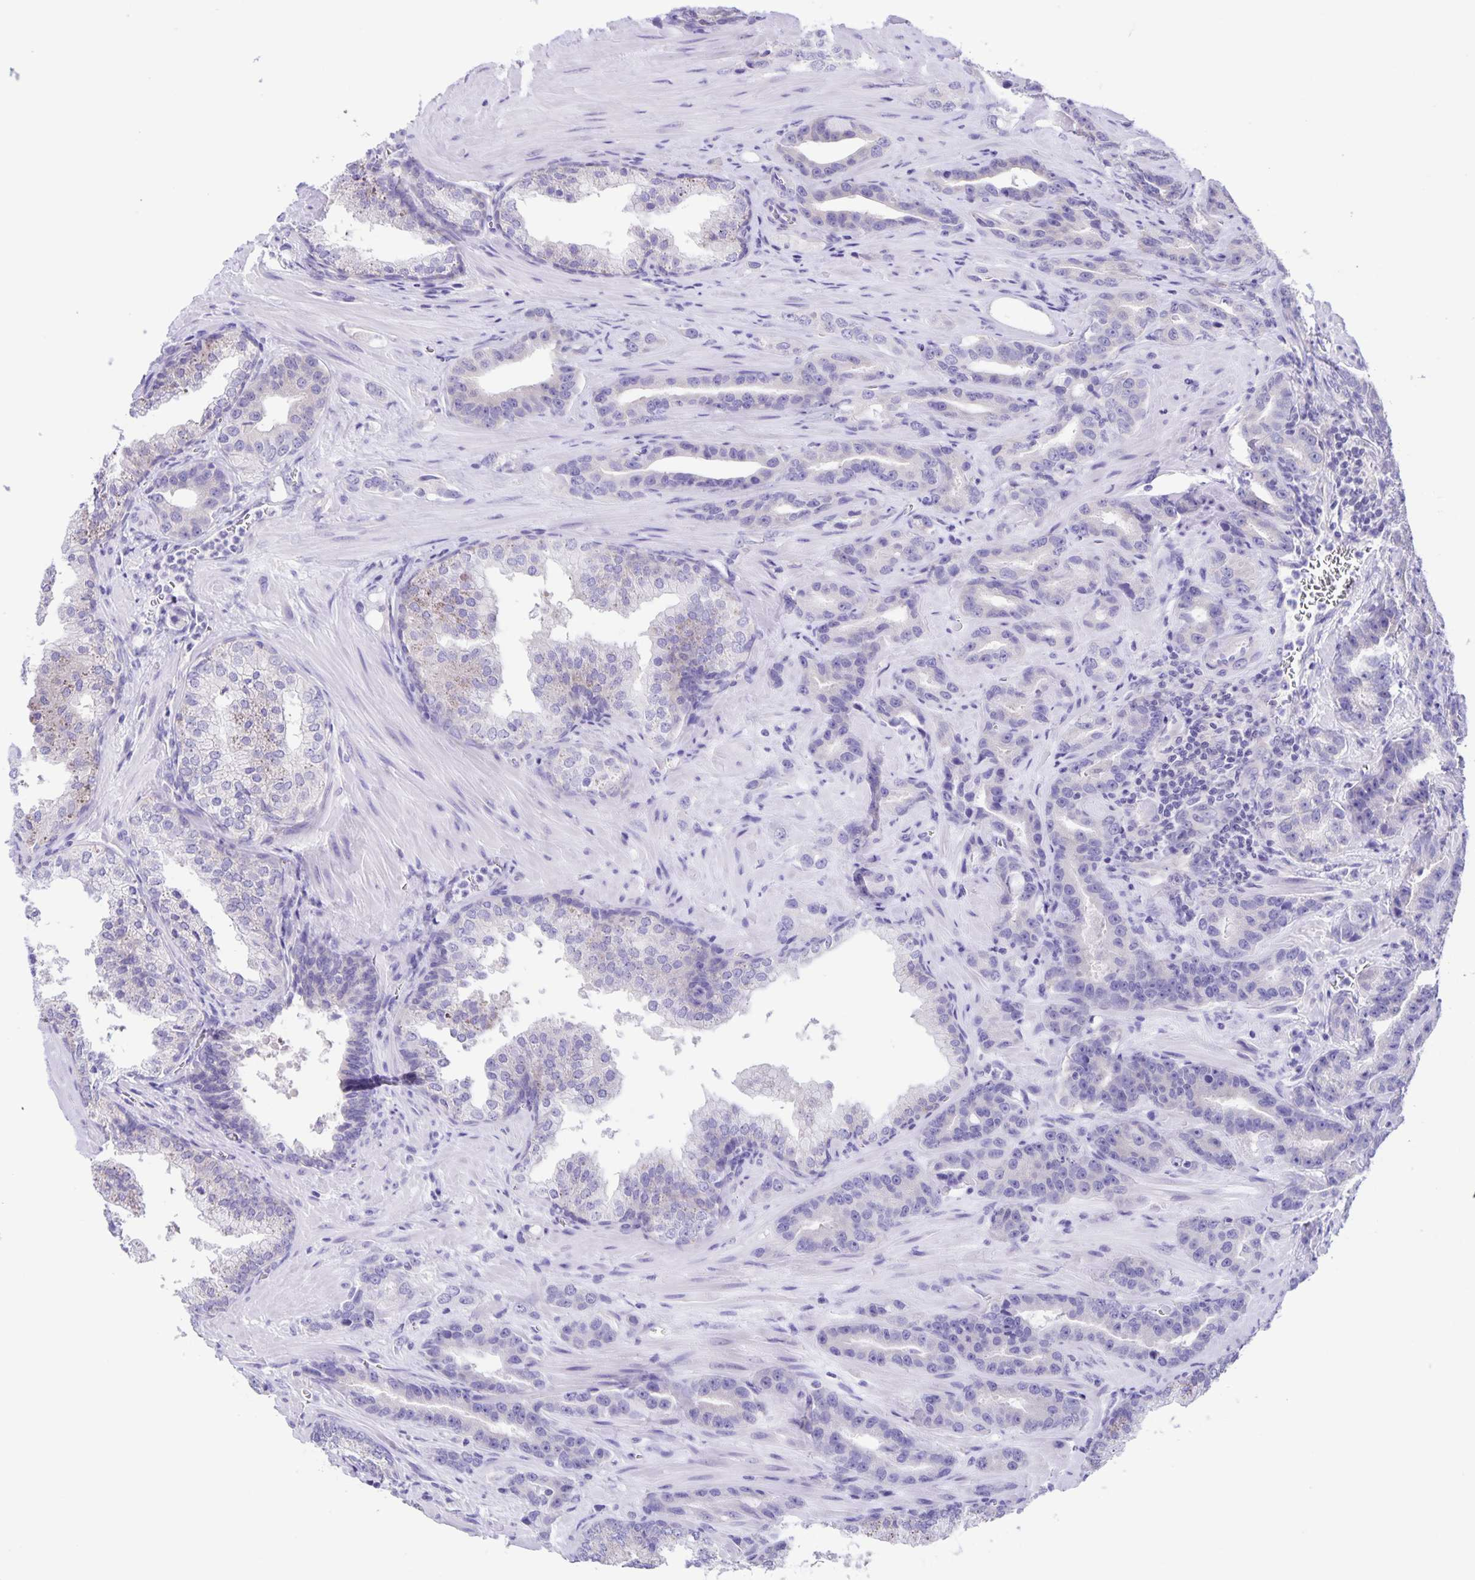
{"staining": {"intensity": "negative", "quantity": "none", "location": "none"}, "tissue": "prostate cancer", "cell_type": "Tumor cells", "image_type": "cancer", "snomed": [{"axis": "morphology", "description": "Adenocarcinoma, High grade"}, {"axis": "topography", "description": "Prostate"}], "caption": "Immunohistochemistry histopathology image of neoplastic tissue: prostate cancer (high-grade adenocarcinoma) stained with DAB exhibits no significant protein staining in tumor cells.", "gene": "CAPSL", "patient": {"sex": "male", "age": 65}}